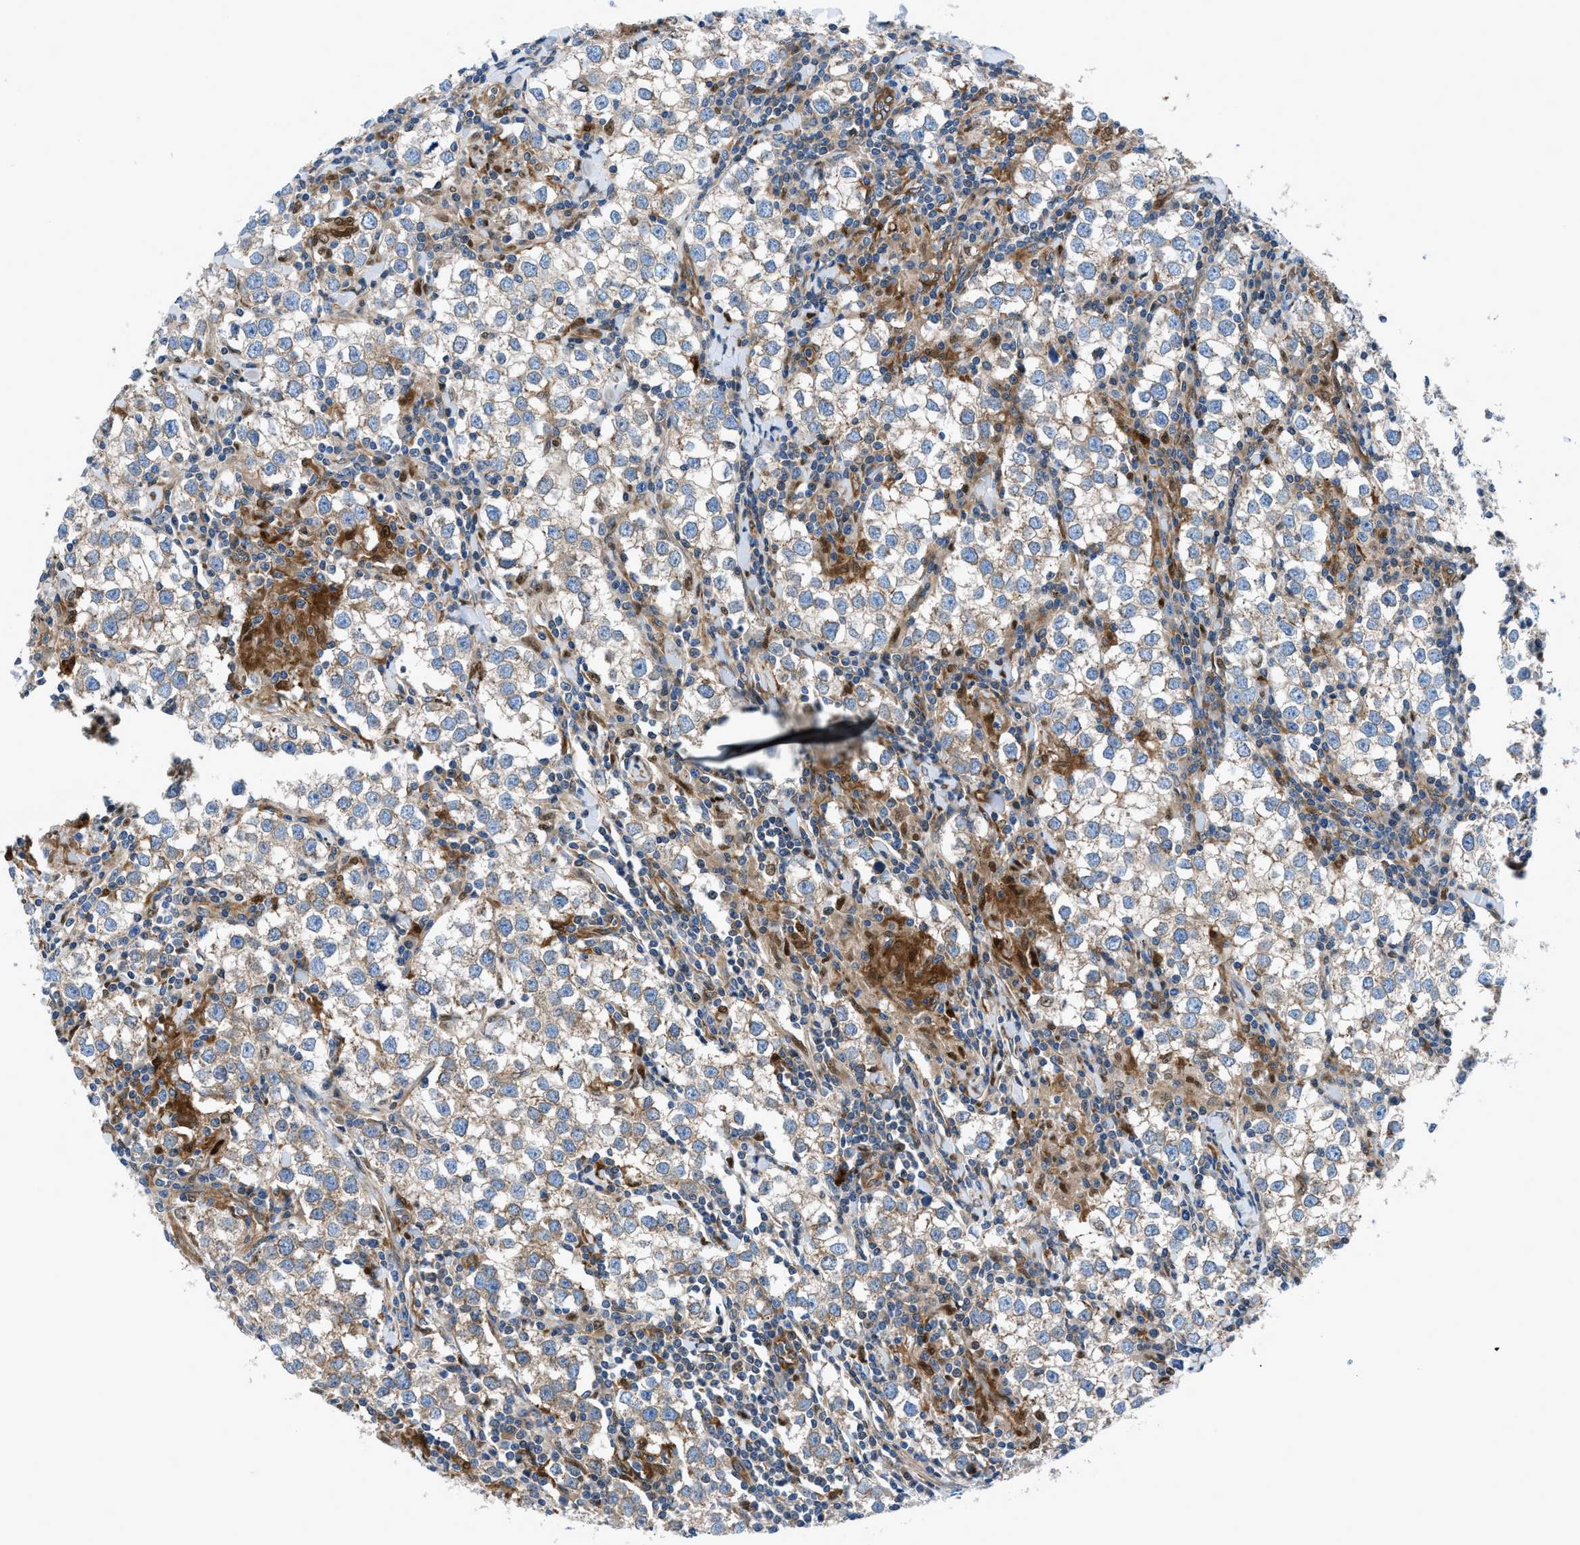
{"staining": {"intensity": "weak", "quantity": "<25%", "location": "cytoplasmic/membranous"}, "tissue": "testis cancer", "cell_type": "Tumor cells", "image_type": "cancer", "snomed": [{"axis": "morphology", "description": "Seminoma, NOS"}, {"axis": "morphology", "description": "Carcinoma, Embryonal, NOS"}, {"axis": "topography", "description": "Testis"}], "caption": "This is an immunohistochemistry micrograph of testis cancer. There is no positivity in tumor cells.", "gene": "DMAC1", "patient": {"sex": "male", "age": 36}}